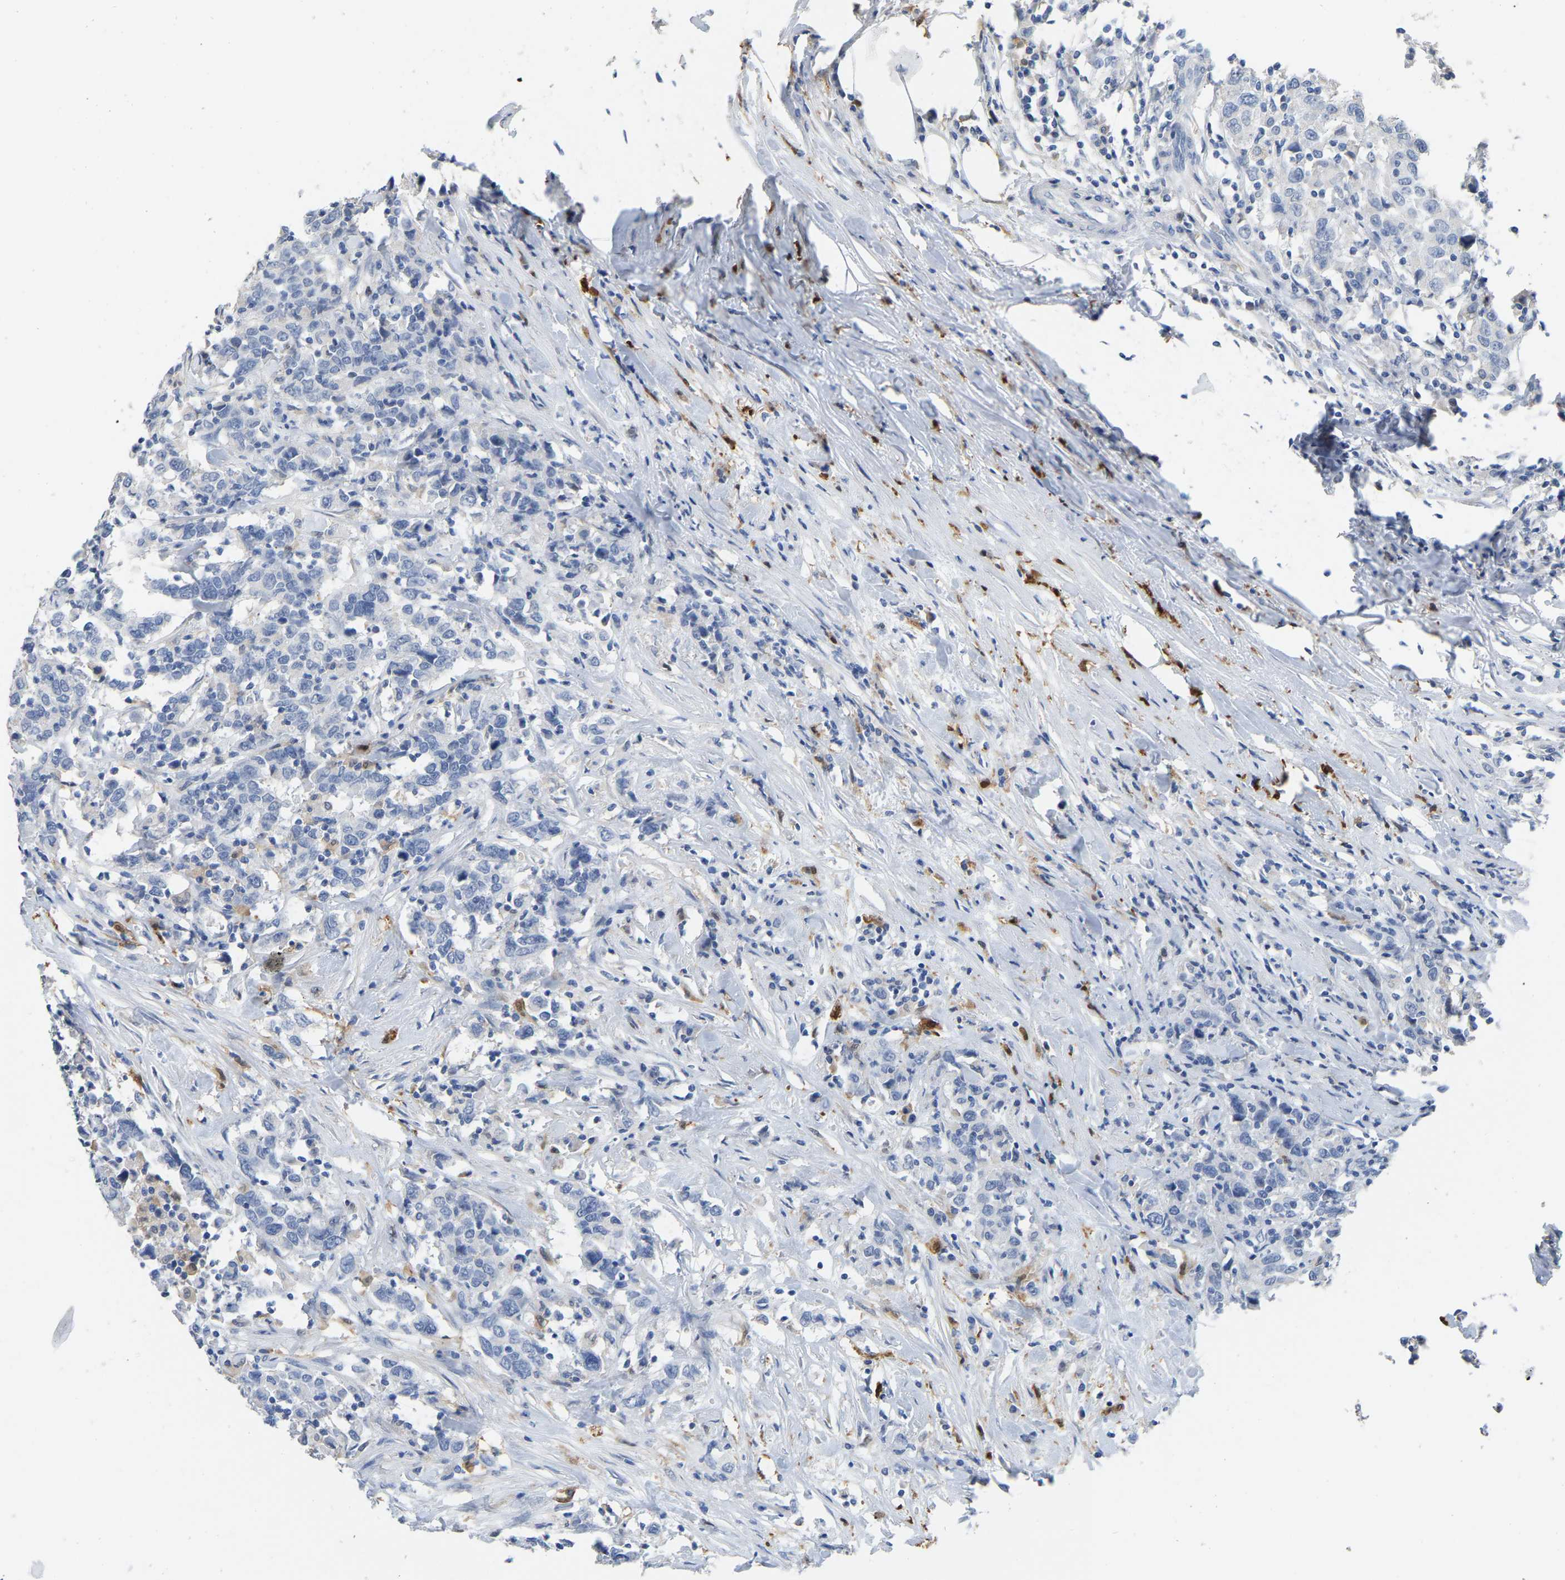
{"staining": {"intensity": "negative", "quantity": "none", "location": "none"}, "tissue": "urothelial cancer", "cell_type": "Tumor cells", "image_type": "cancer", "snomed": [{"axis": "morphology", "description": "Urothelial carcinoma, High grade"}, {"axis": "topography", "description": "Urinary bladder"}], "caption": "Immunohistochemistry micrograph of urothelial cancer stained for a protein (brown), which demonstrates no positivity in tumor cells. (Brightfield microscopy of DAB (3,3'-diaminobenzidine) IHC at high magnification).", "gene": "ULBP2", "patient": {"sex": "male", "age": 61}}